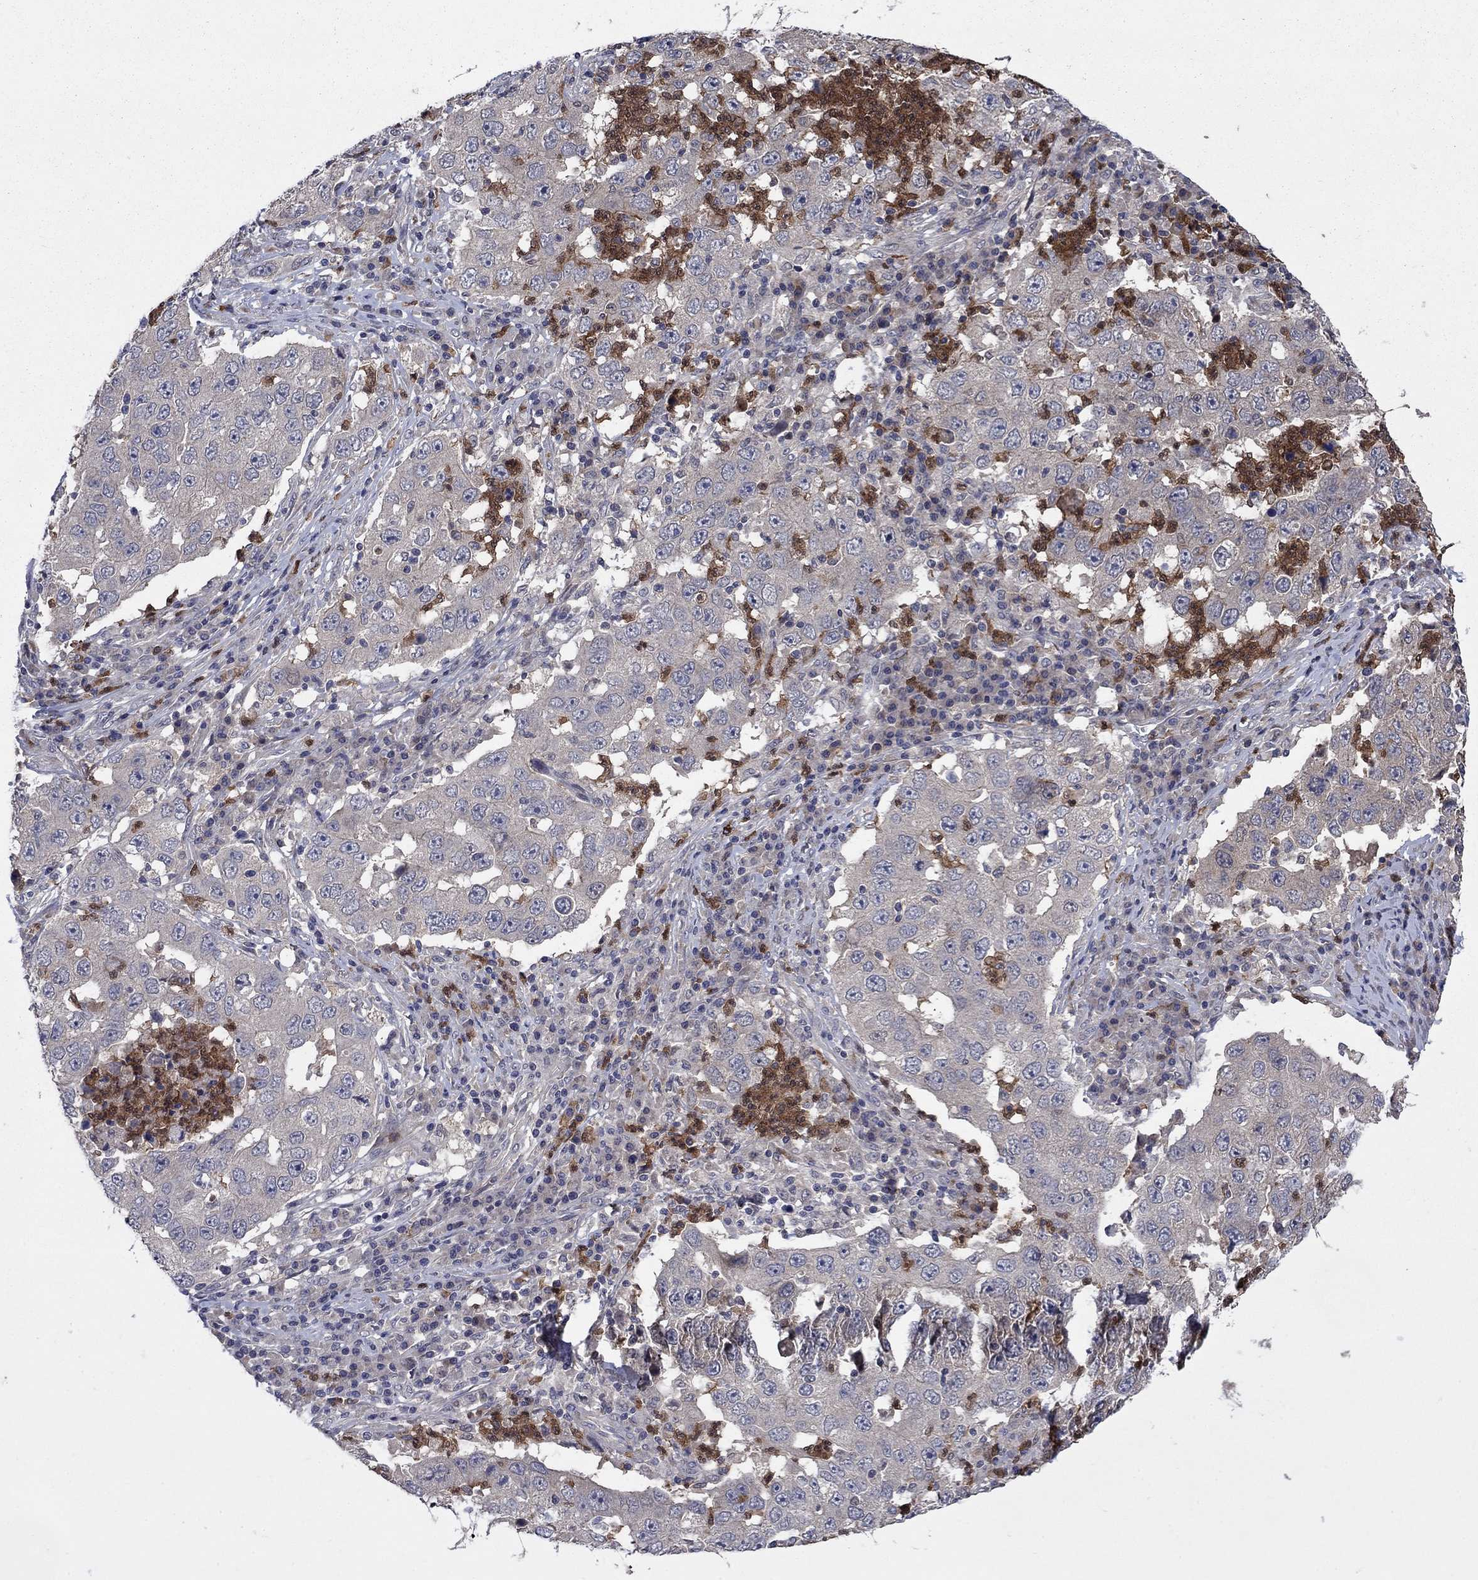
{"staining": {"intensity": "negative", "quantity": "none", "location": "none"}, "tissue": "lung cancer", "cell_type": "Tumor cells", "image_type": "cancer", "snomed": [{"axis": "morphology", "description": "Adenocarcinoma, NOS"}, {"axis": "topography", "description": "Lung"}], "caption": "DAB (3,3'-diaminobenzidine) immunohistochemical staining of human lung adenocarcinoma displays no significant positivity in tumor cells.", "gene": "MSRB1", "patient": {"sex": "male", "age": 73}}